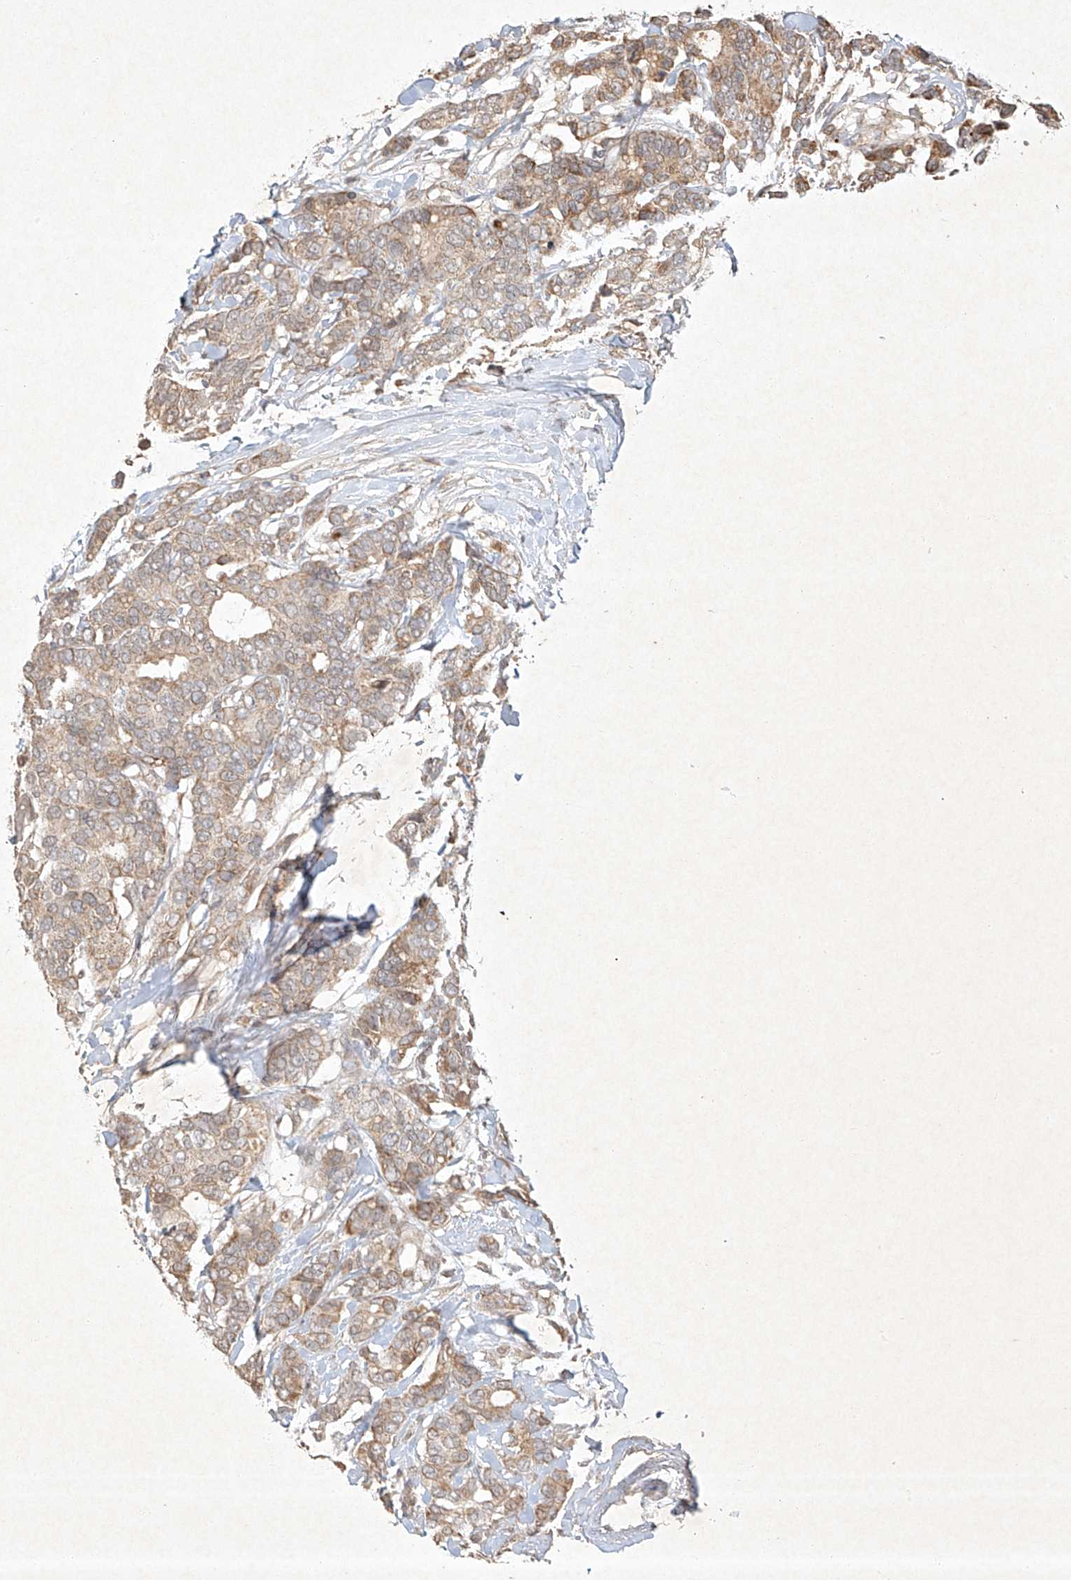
{"staining": {"intensity": "moderate", "quantity": ">75%", "location": "cytoplasmic/membranous"}, "tissue": "breast cancer", "cell_type": "Tumor cells", "image_type": "cancer", "snomed": [{"axis": "morphology", "description": "Duct carcinoma"}, {"axis": "topography", "description": "Breast"}], "caption": "The image exhibits staining of breast cancer (infiltrating ductal carcinoma), revealing moderate cytoplasmic/membranous protein positivity (brown color) within tumor cells.", "gene": "BTRC", "patient": {"sex": "female", "age": 87}}